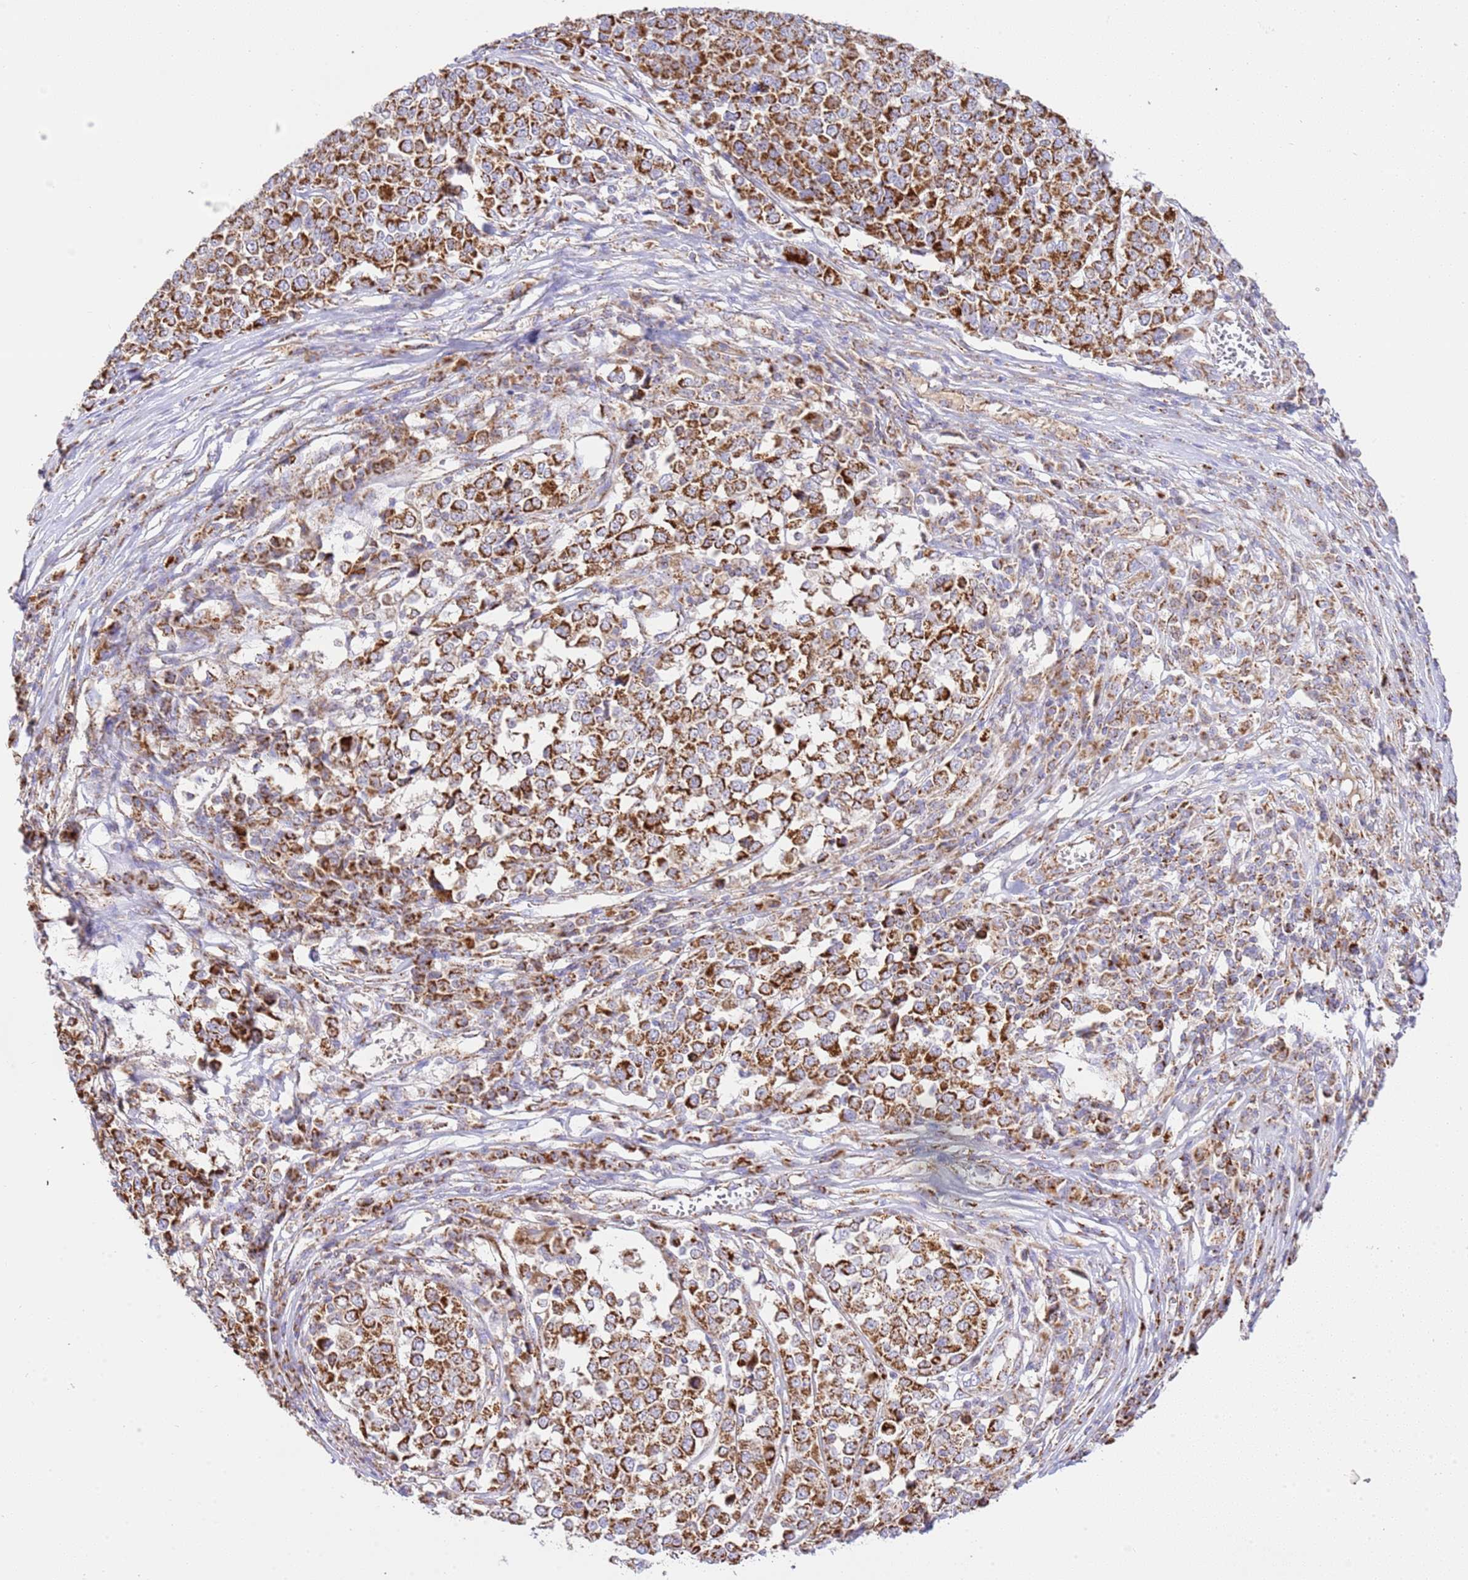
{"staining": {"intensity": "strong", "quantity": ">75%", "location": "cytoplasmic/membranous"}, "tissue": "melanoma", "cell_type": "Tumor cells", "image_type": "cancer", "snomed": [{"axis": "morphology", "description": "Malignant melanoma, Metastatic site"}, {"axis": "topography", "description": "Lymph node"}], "caption": "This micrograph exhibits immunohistochemistry (IHC) staining of human melanoma, with high strong cytoplasmic/membranous expression in approximately >75% of tumor cells.", "gene": "ZBTB39", "patient": {"sex": "male", "age": 44}}